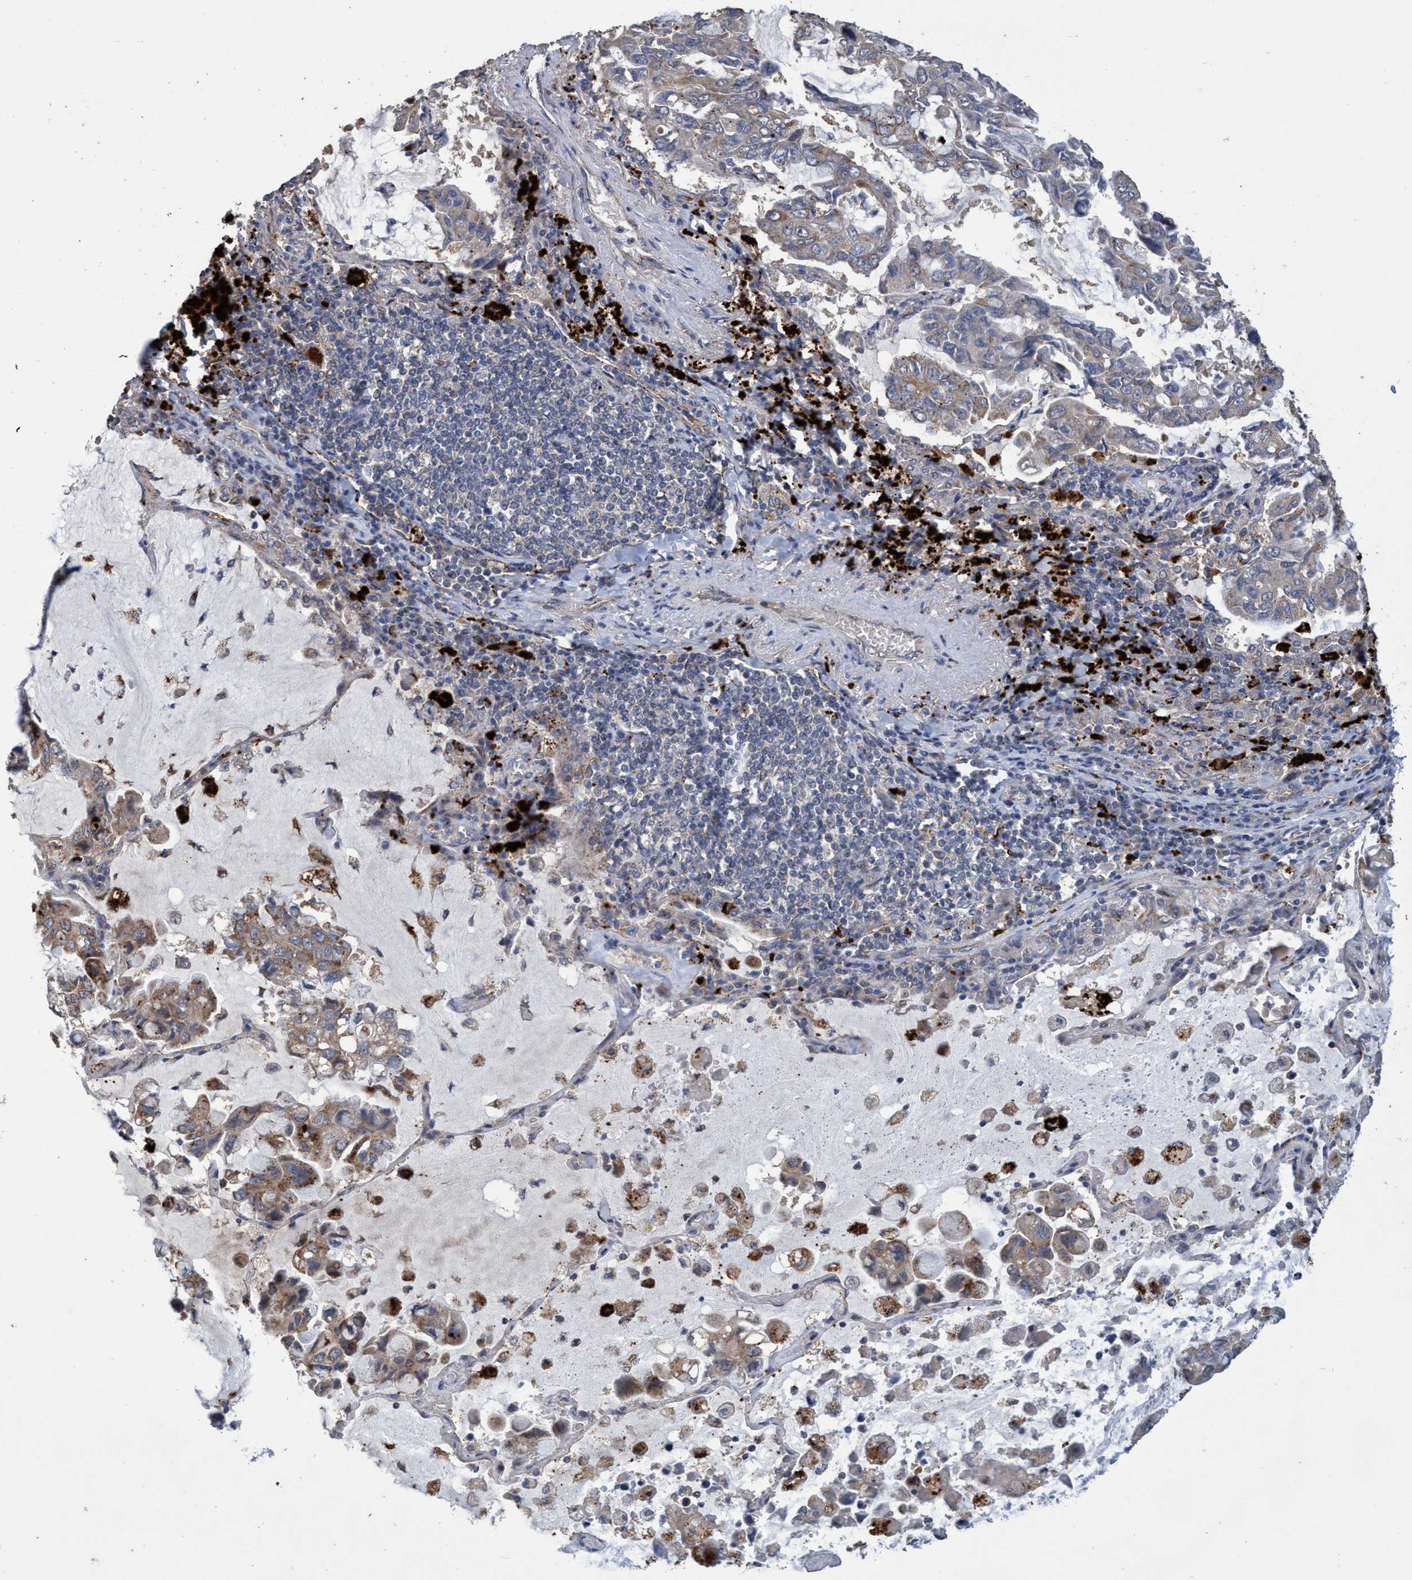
{"staining": {"intensity": "moderate", "quantity": "25%-75%", "location": "cytoplasmic/membranous"}, "tissue": "lung cancer", "cell_type": "Tumor cells", "image_type": "cancer", "snomed": [{"axis": "morphology", "description": "Adenocarcinoma, NOS"}, {"axis": "topography", "description": "Lung"}], "caption": "Immunohistochemical staining of human lung cancer (adenocarcinoma) demonstrates medium levels of moderate cytoplasmic/membranous protein positivity in about 25%-75% of tumor cells.", "gene": "BBS9", "patient": {"sex": "male", "age": 64}}